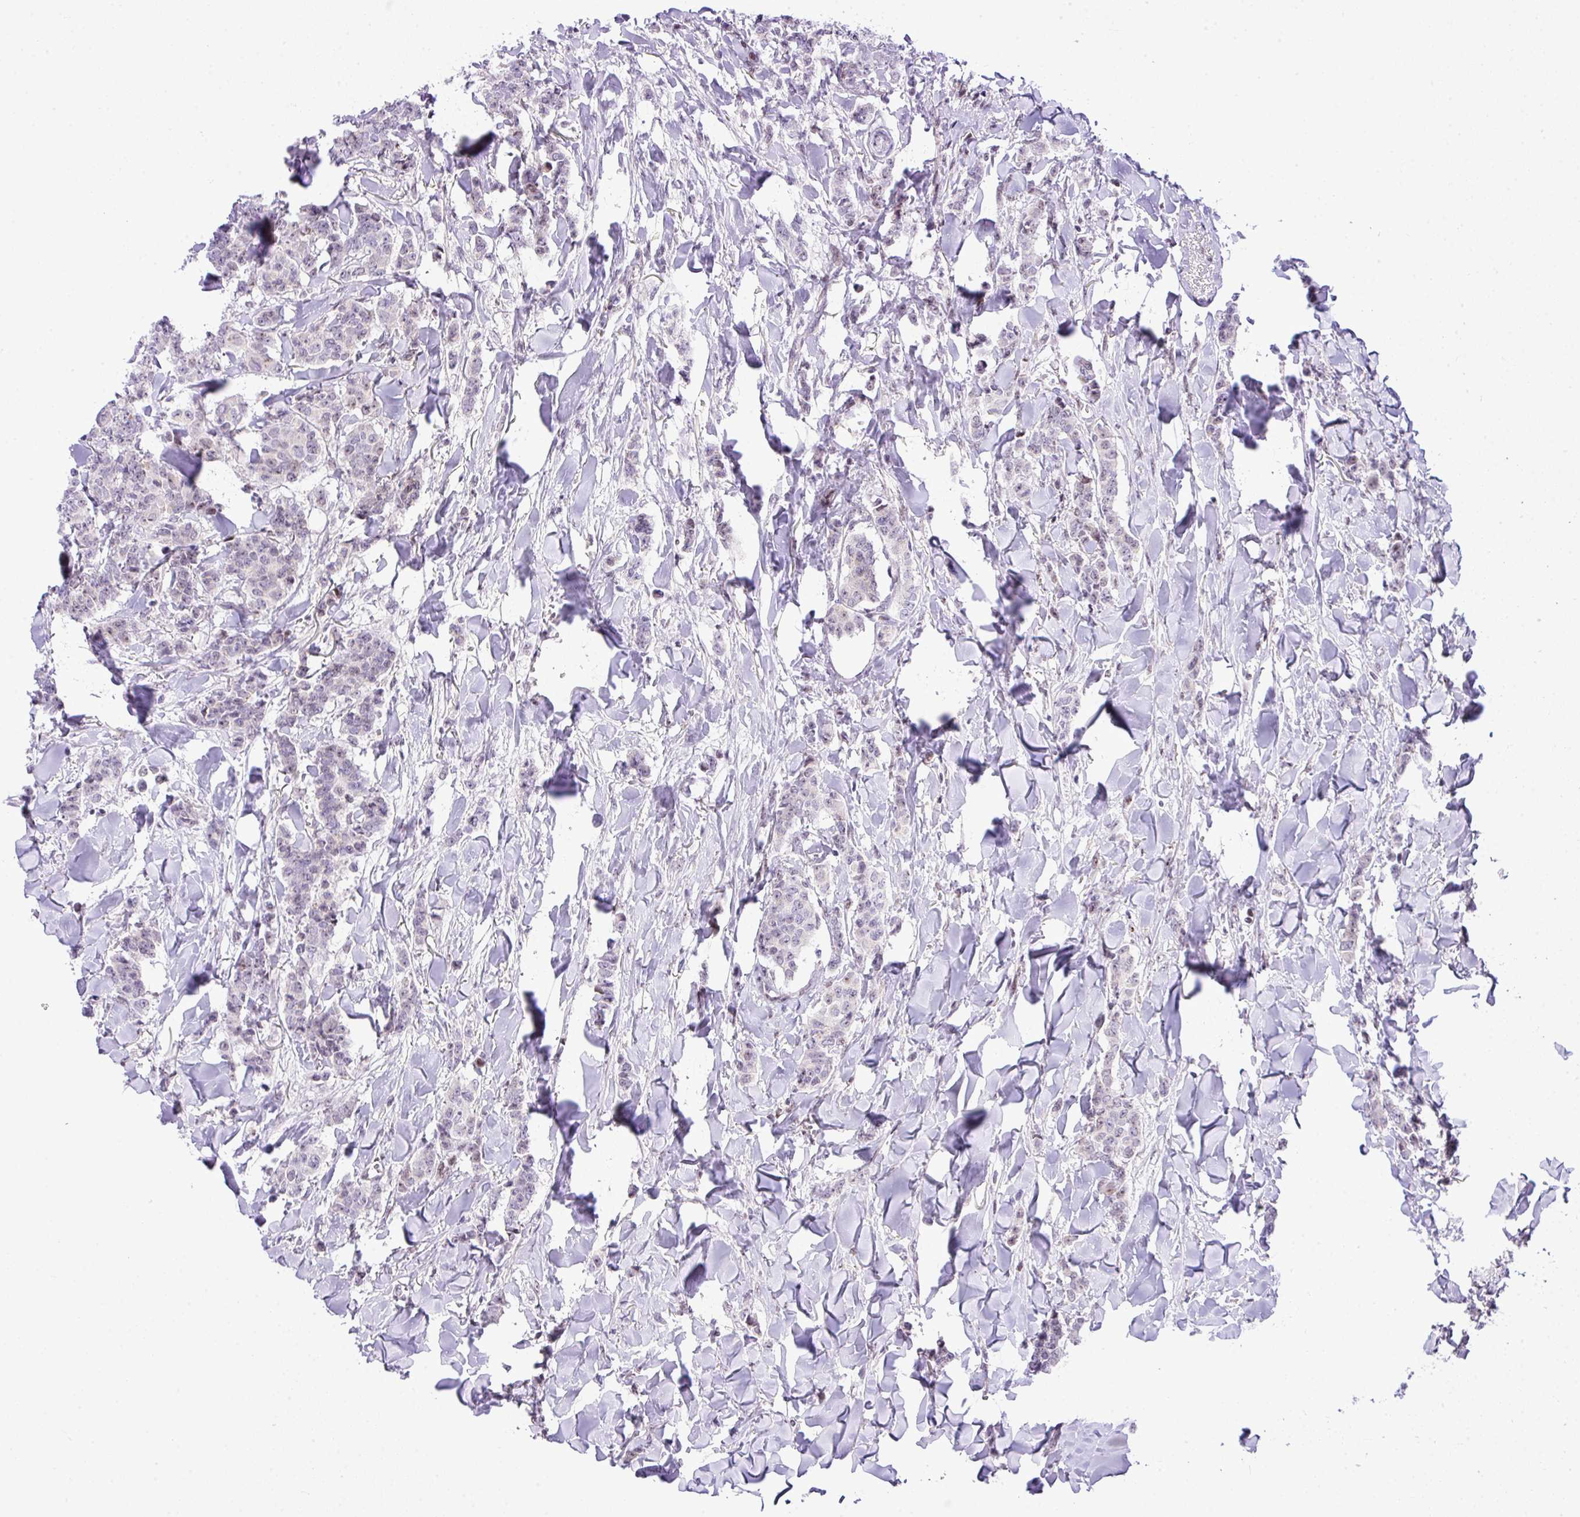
{"staining": {"intensity": "negative", "quantity": "none", "location": "none"}, "tissue": "breast cancer", "cell_type": "Tumor cells", "image_type": "cancer", "snomed": [{"axis": "morphology", "description": "Duct carcinoma"}, {"axis": "topography", "description": "Breast"}], "caption": "Protein analysis of breast intraductal carcinoma reveals no significant expression in tumor cells.", "gene": "CCDC137", "patient": {"sex": "female", "age": 40}}